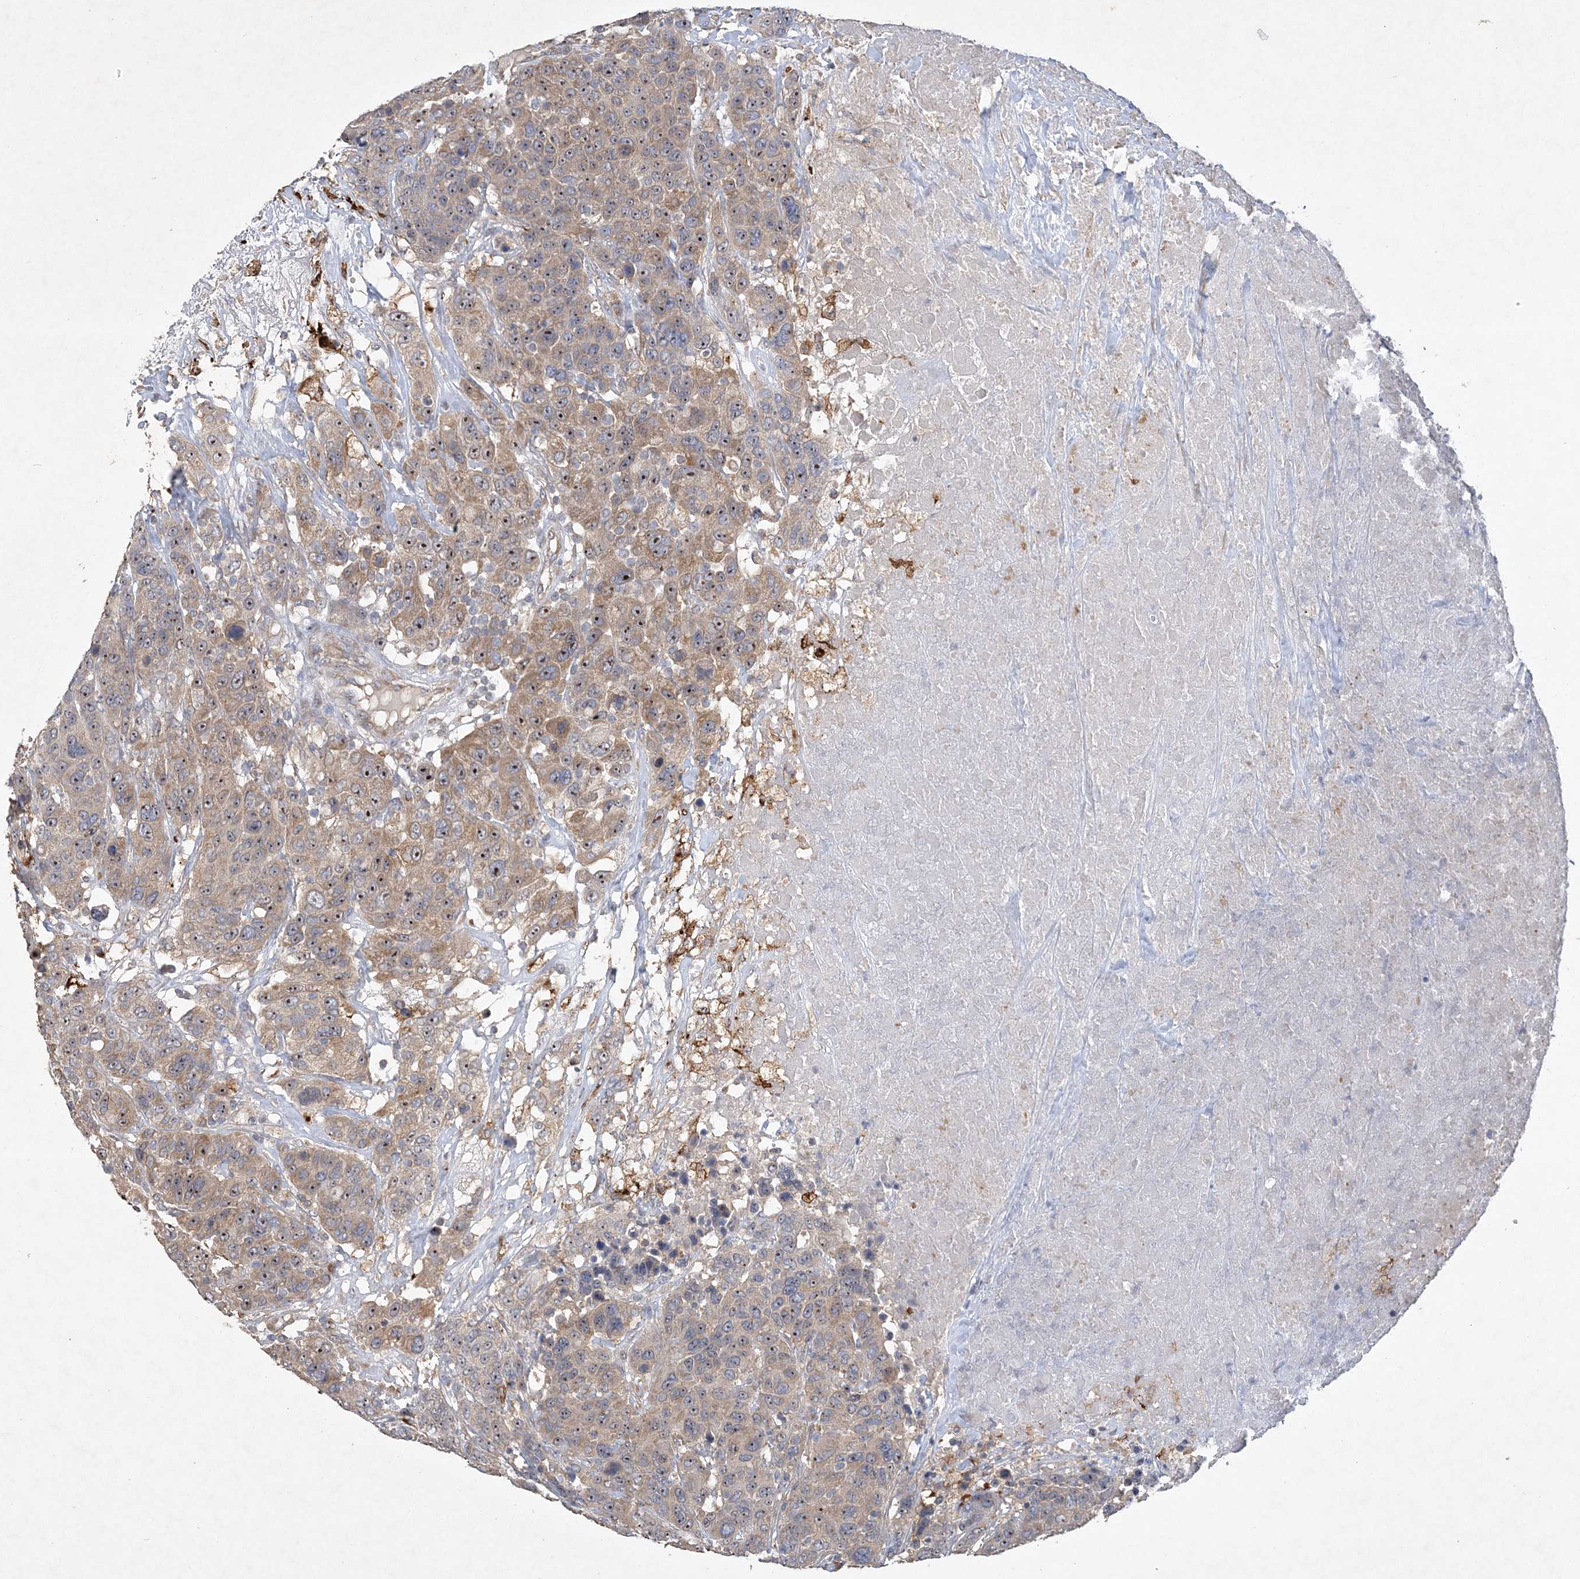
{"staining": {"intensity": "moderate", "quantity": ">75%", "location": "cytoplasmic/membranous,nuclear"}, "tissue": "breast cancer", "cell_type": "Tumor cells", "image_type": "cancer", "snomed": [{"axis": "morphology", "description": "Duct carcinoma"}, {"axis": "topography", "description": "Breast"}], "caption": "A histopathology image of breast intraductal carcinoma stained for a protein displays moderate cytoplasmic/membranous and nuclear brown staining in tumor cells. (DAB IHC, brown staining for protein, blue staining for nuclei).", "gene": "FEZ2", "patient": {"sex": "female", "age": 37}}